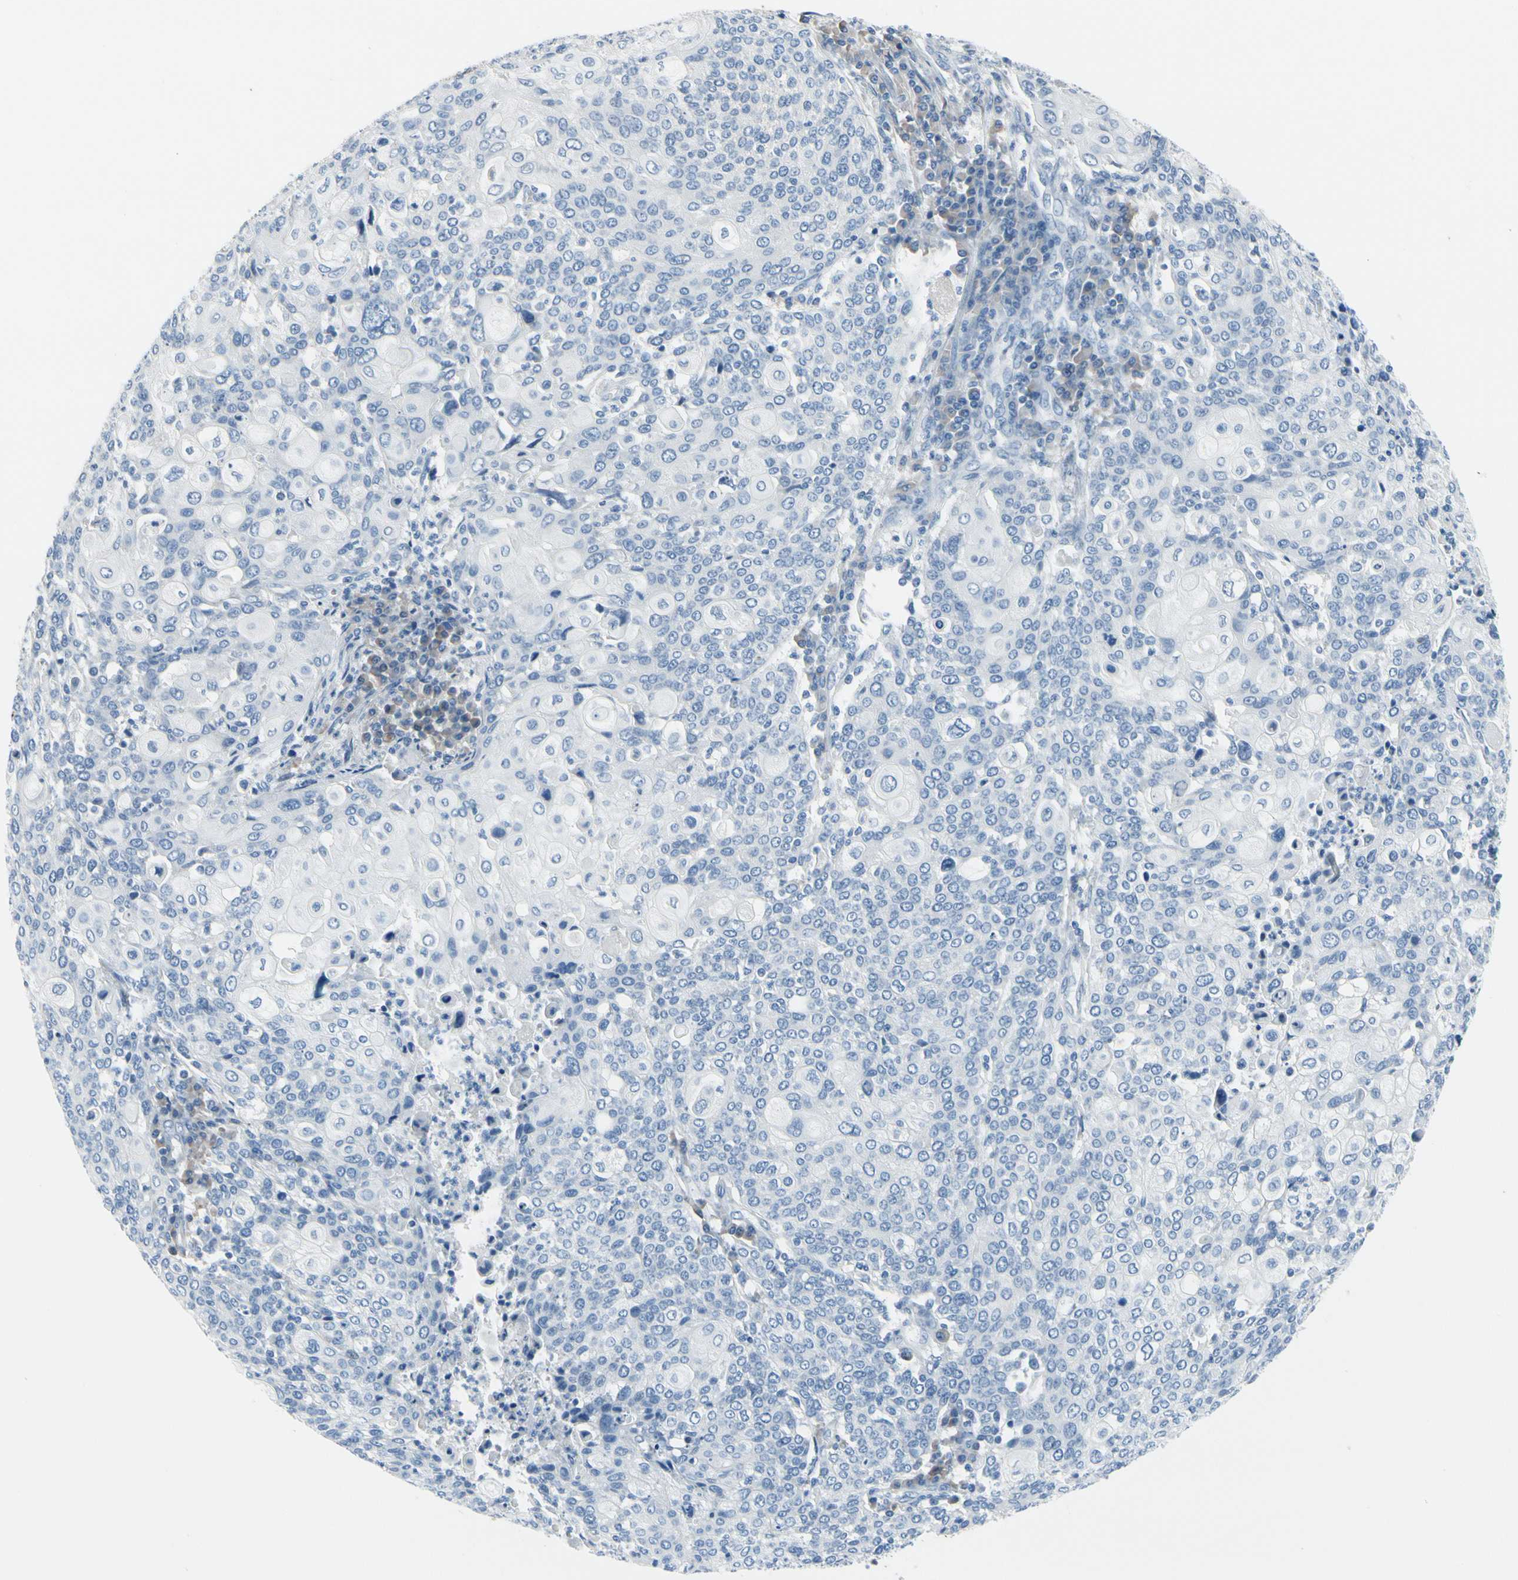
{"staining": {"intensity": "negative", "quantity": "none", "location": "none"}, "tissue": "cervical cancer", "cell_type": "Tumor cells", "image_type": "cancer", "snomed": [{"axis": "morphology", "description": "Squamous cell carcinoma, NOS"}, {"axis": "topography", "description": "Cervix"}], "caption": "High magnification brightfield microscopy of cervical cancer (squamous cell carcinoma) stained with DAB (brown) and counterstained with hematoxylin (blue): tumor cells show no significant expression. (DAB (3,3'-diaminobenzidine) IHC, high magnification).", "gene": "MUC5B", "patient": {"sex": "female", "age": 40}}